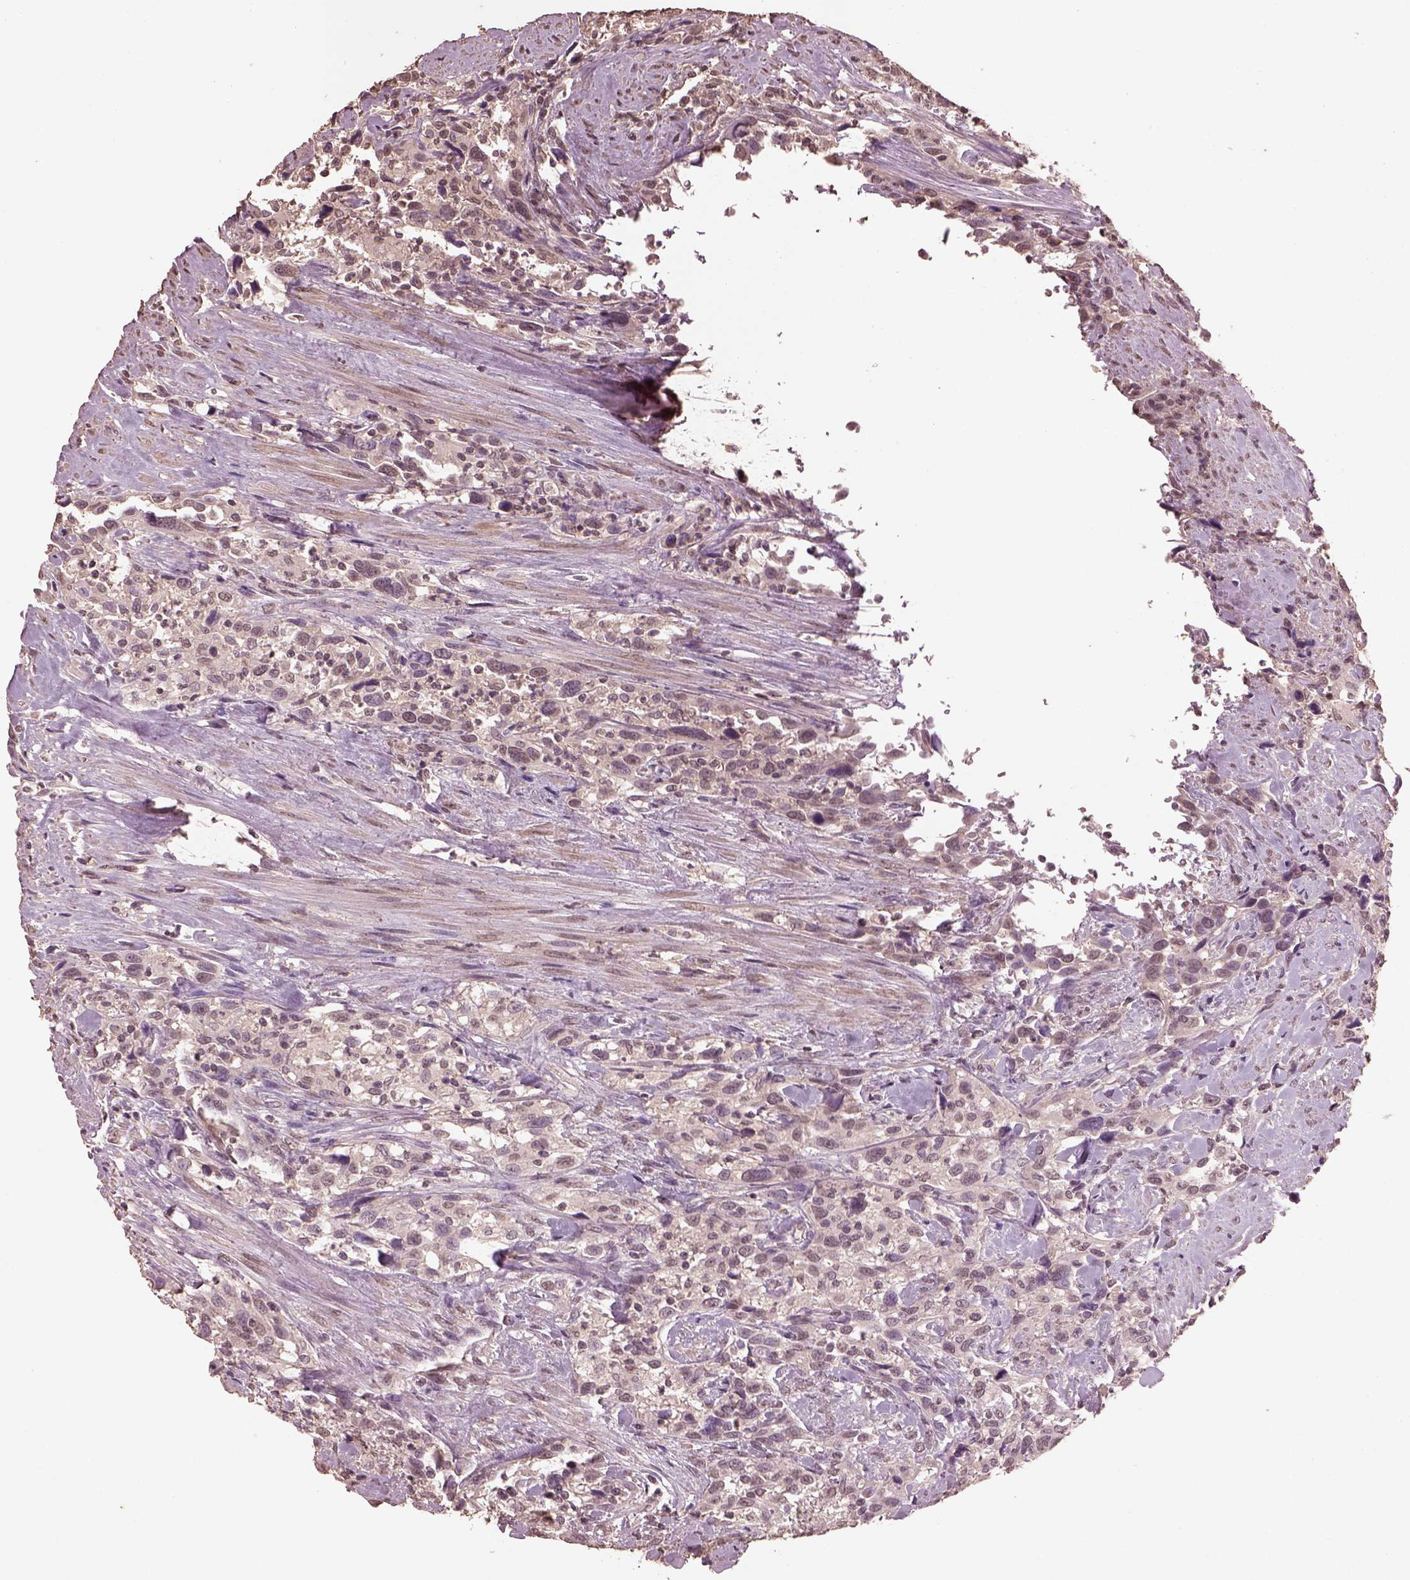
{"staining": {"intensity": "negative", "quantity": "none", "location": "none"}, "tissue": "urothelial cancer", "cell_type": "Tumor cells", "image_type": "cancer", "snomed": [{"axis": "morphology", "description": "Urothelial carcinoma, NOS"}, {"axis": "morphology", "description": "Urothelial carcinoma, High grade"}, {"axis": "topography", "description": "Urinary bladder"}], "caption": "Immunohistochemistry (IHC) micrograph of human urothelial cancer stained for a protein (brown), which exhibits no expression in tumor cells.", "gene": "CPT1C", "patient": {"sex": "female", "age": 64}}